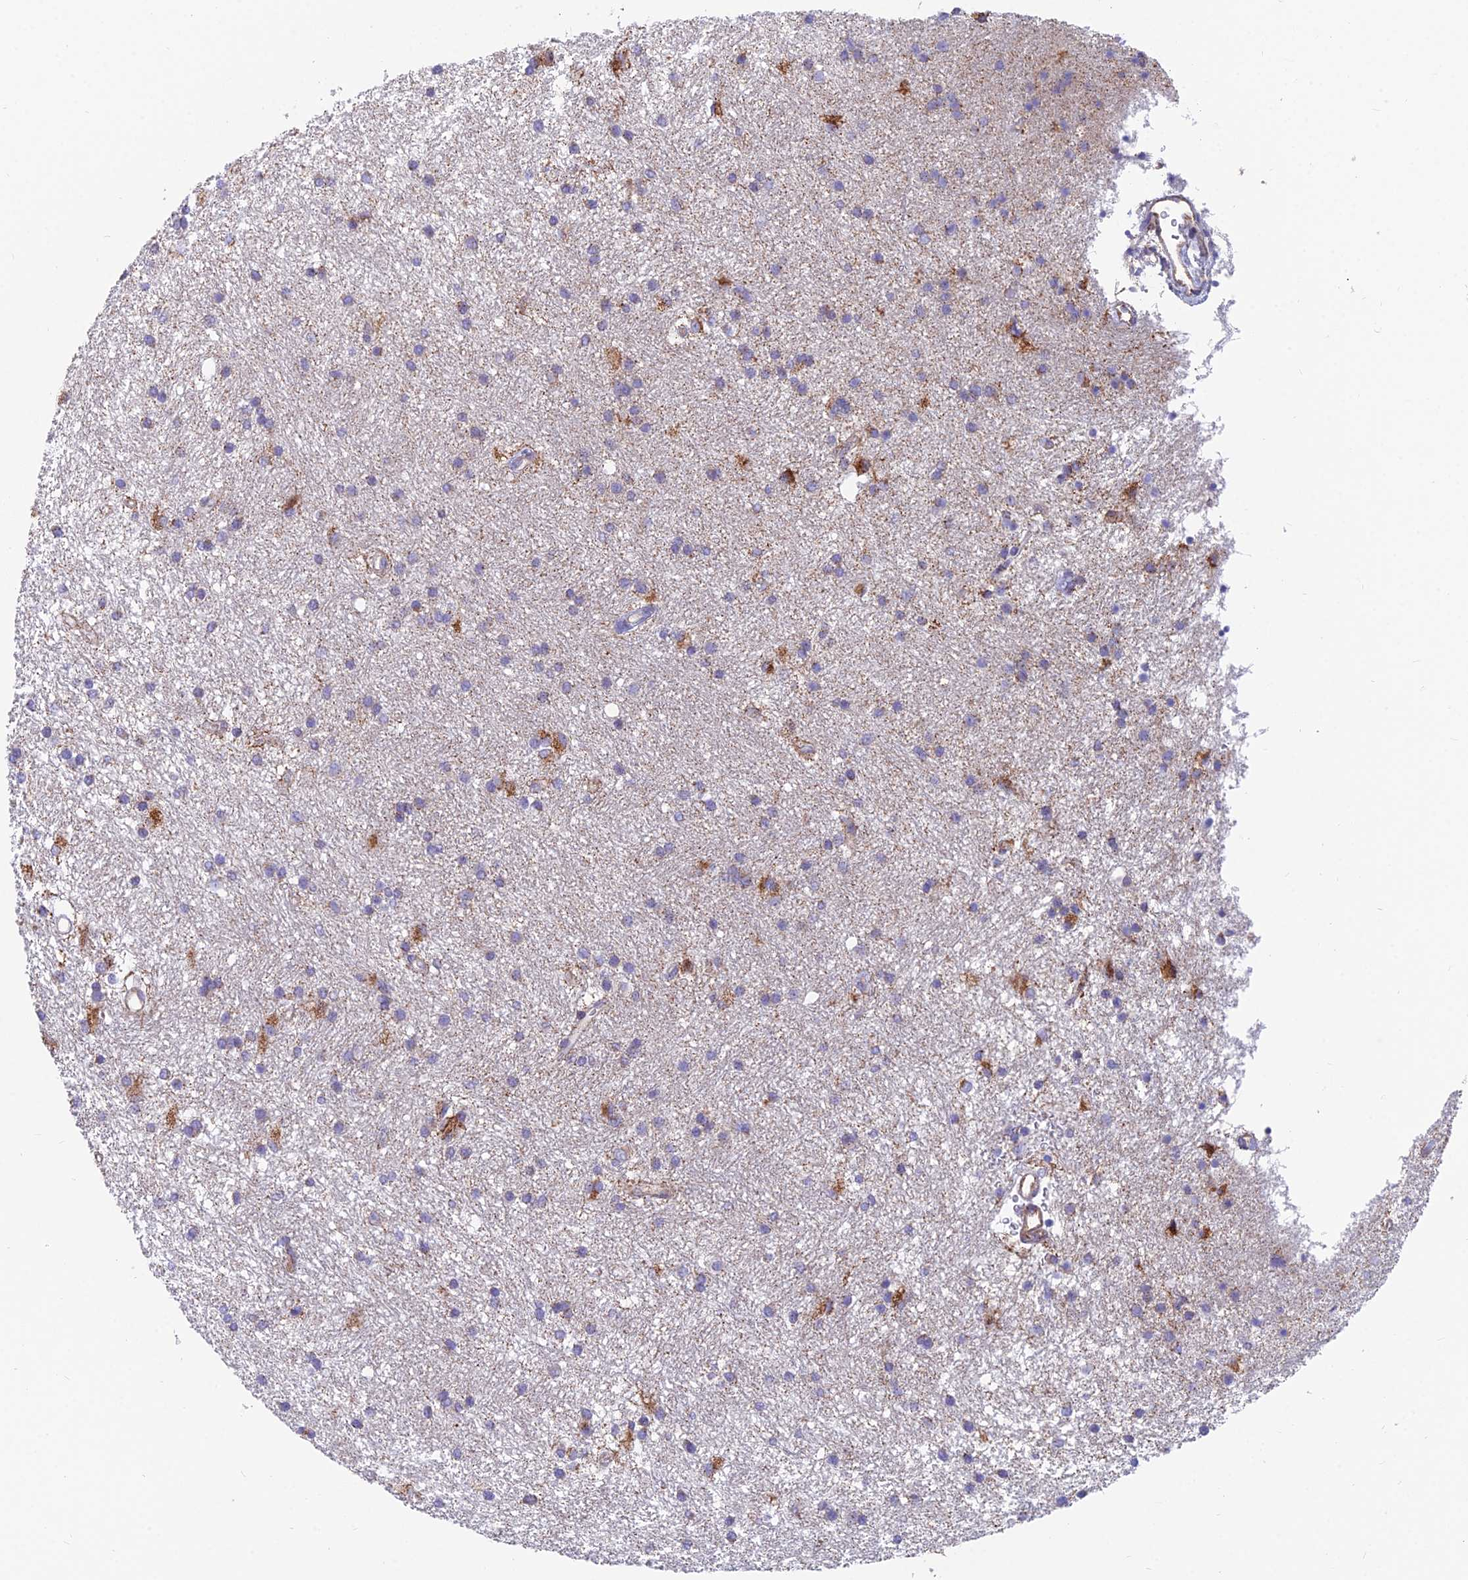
{"staining": {"intensity": "moderate", "quantity": "<25%", "location": "cytoplasmic/membranous"}, "tissue": "glioma", "cell_type": "Tumor cells", "image_type": "cancer", "snomed": [{"axis": "morphology", "description": "Glioma, malignant, High grade"}, {"axis": "topography", "description": "Brain"}], "caption": "A brown stain labels moderate cytoplasmic/membranous positivity of a protein in human malignant high-grade glioma tumor cells.", "gene": "TIGD6", "patient": {"sex": "male", "age": 77}}